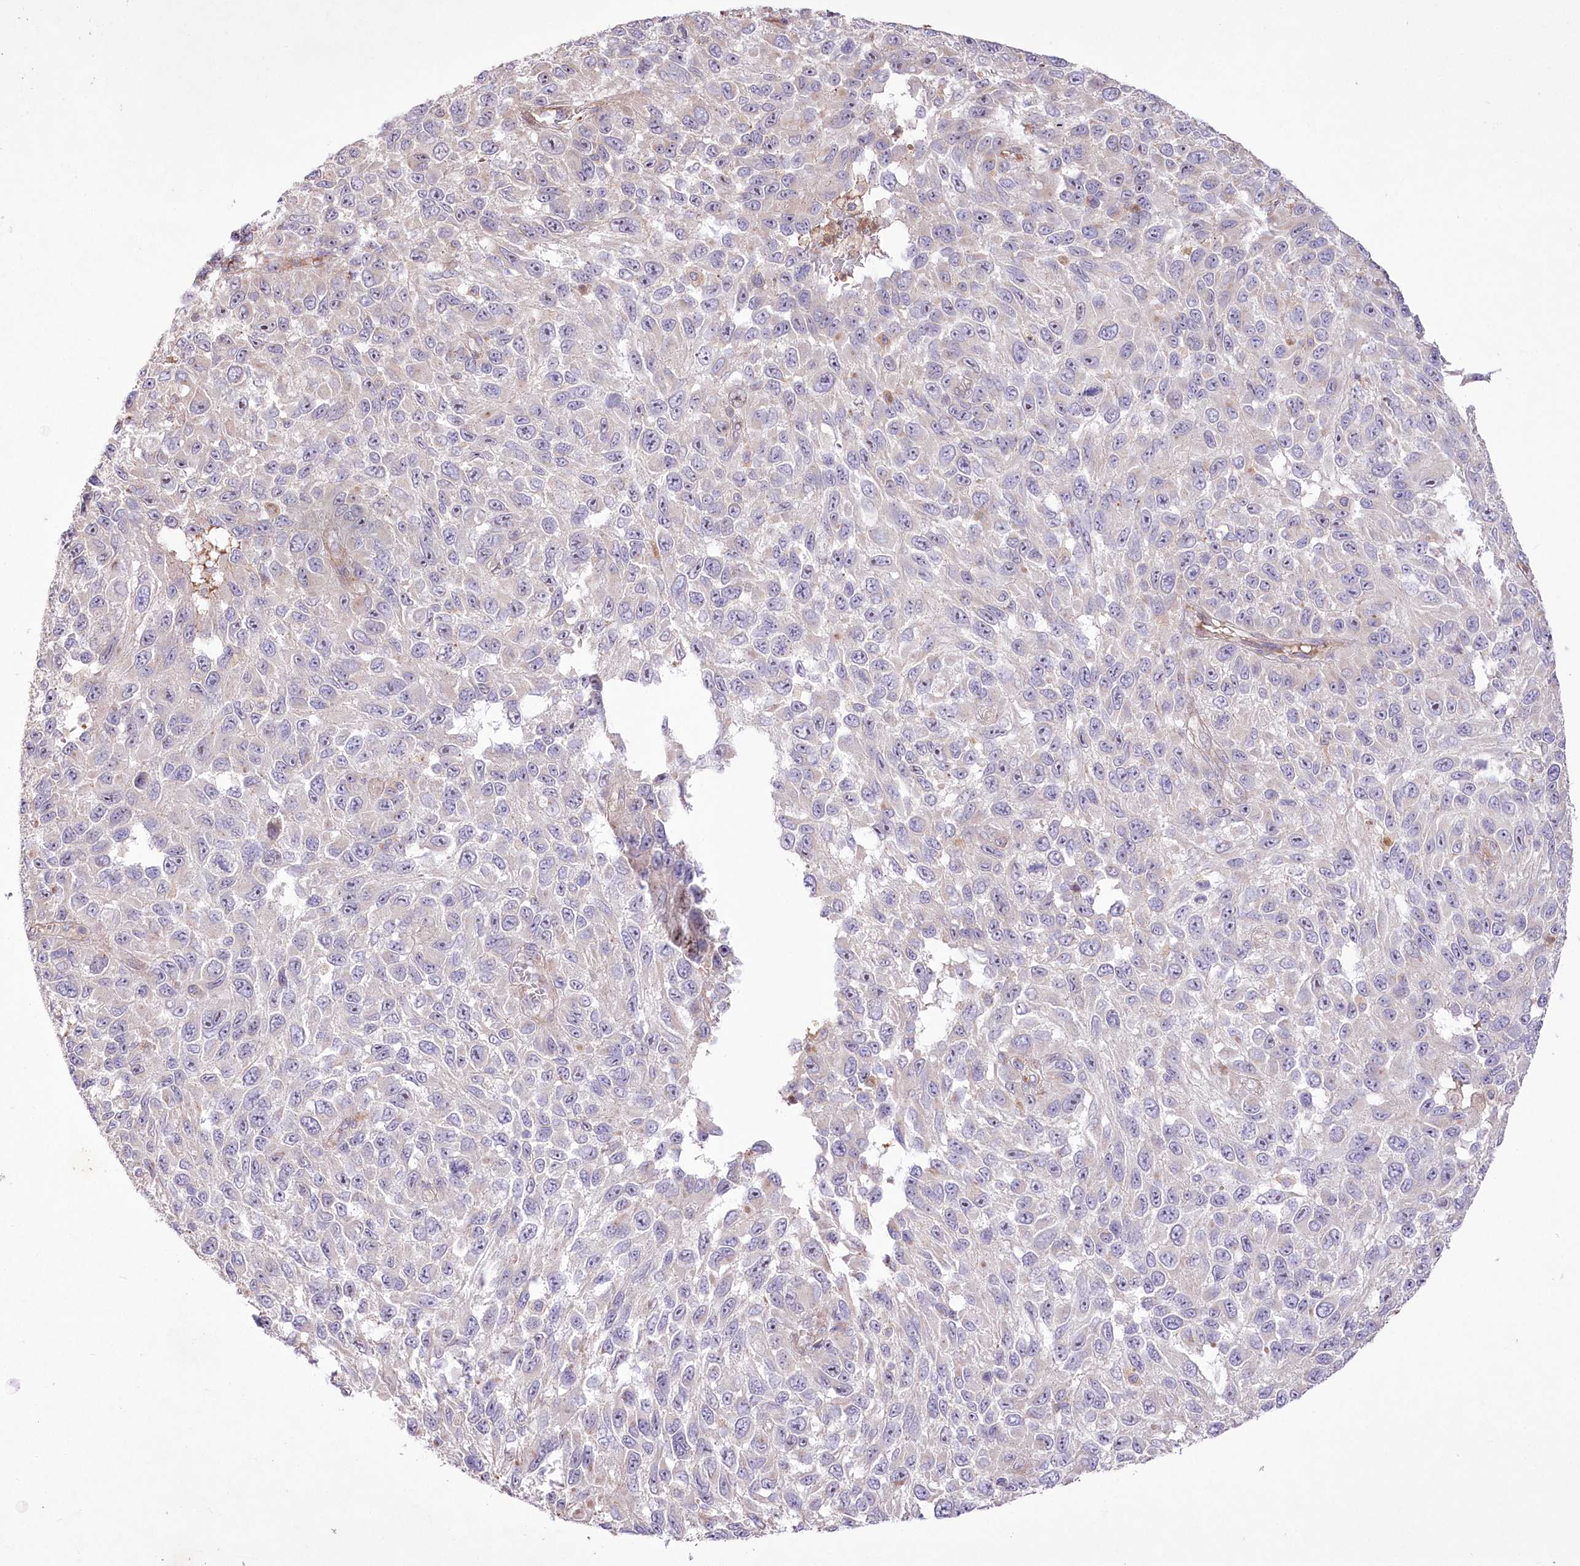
{"staining": {"intensity": "negative", "quantity": "none", "location": "none"}, "tissue": "melanoma", "cell_type": "Tumor cells", "image_type": "cancer", "snomed": [{"axis": "morphology", "description": "Malignant melanoma, NOS"}, {"axis": "topography", "description": "Skin"}], "caption": "The micrograph exhibits no staining of tumor cells in malignant melanoma. (DAB (3,3'-diaminobenzidine) immunohistochemistry, high magnification).", "gene": "RNF24", "patient": {"sex": "female", "age": 96}}